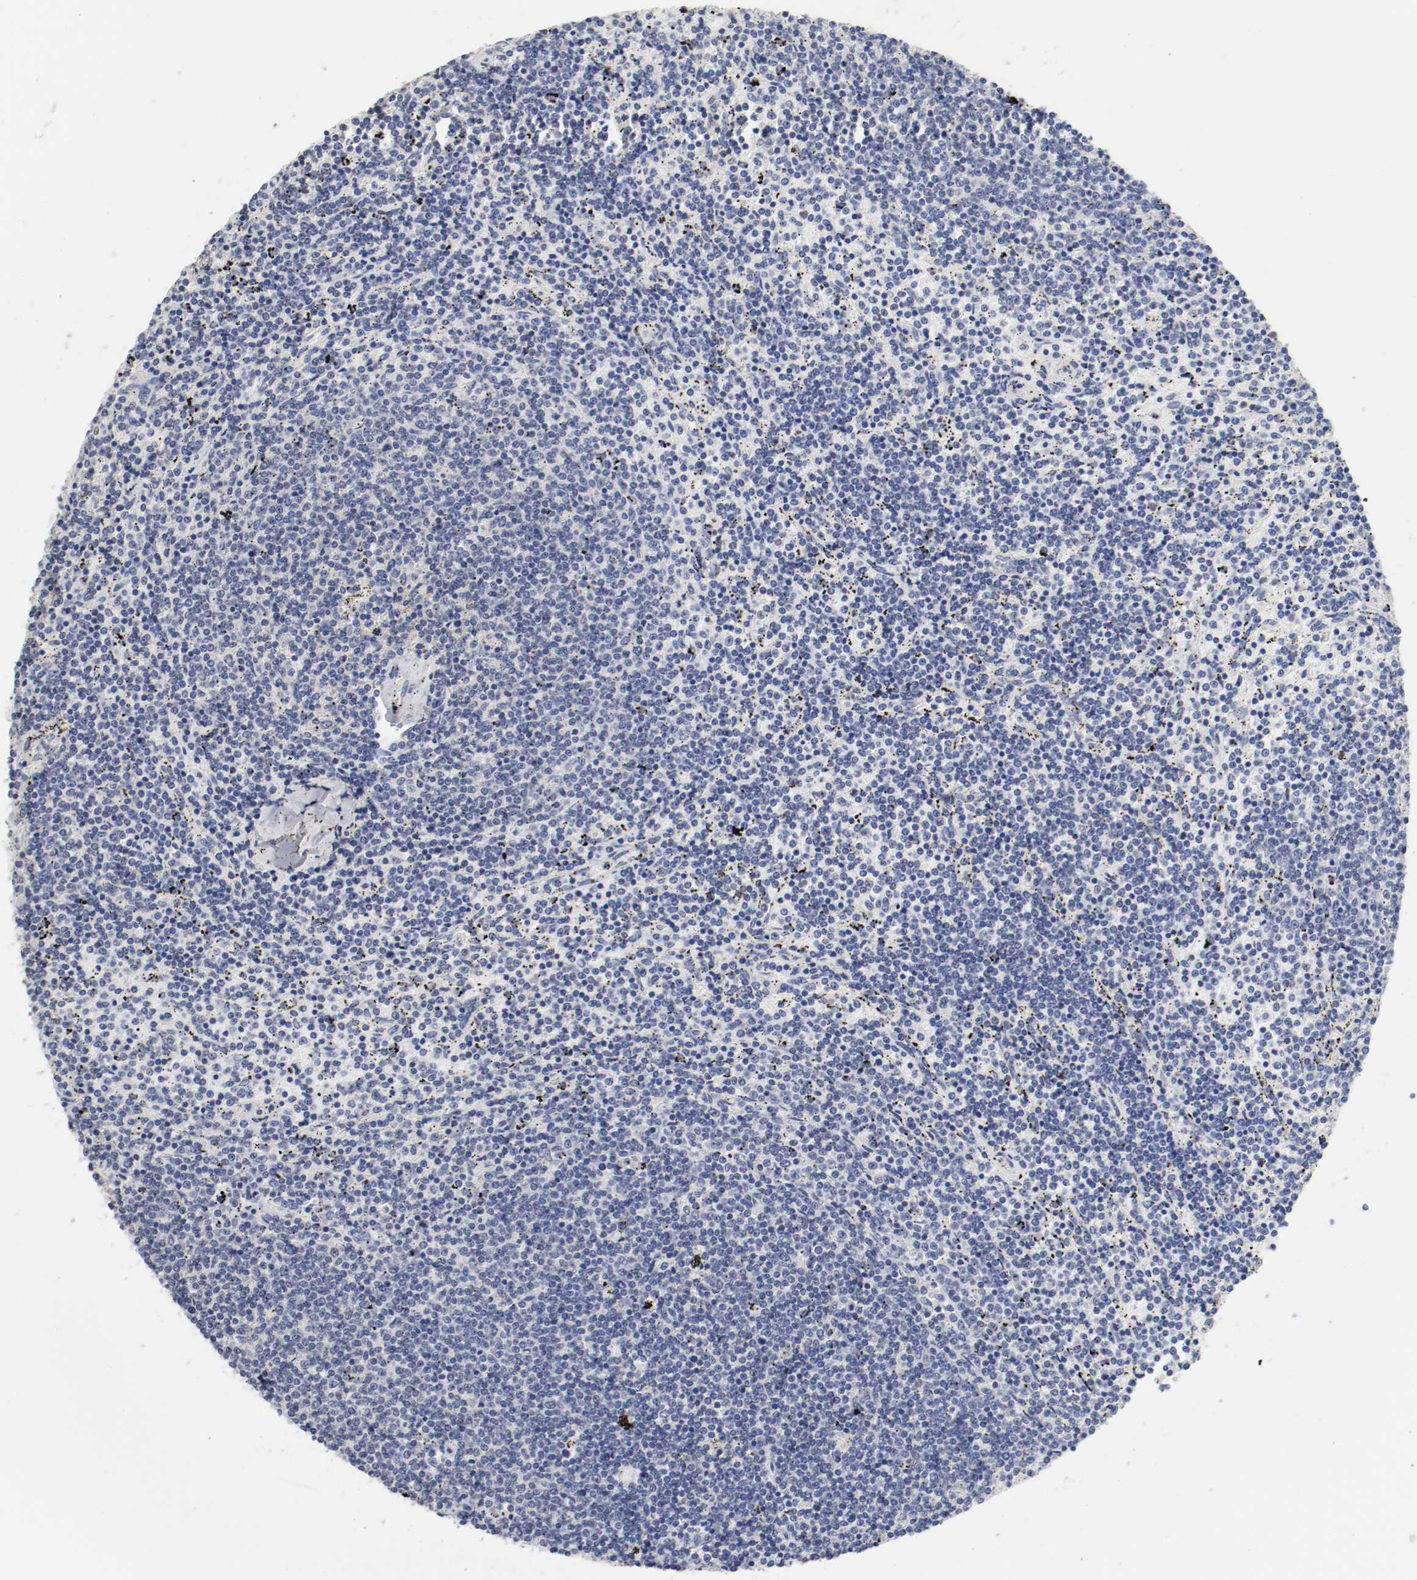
{"staining": {"intensity": "negative", "quantity": "none", "location": "none"}, "tissue": "lymphoma", "cell_type": "Tumor cells", "image_type": "cancer", "snomed": [{"axis": "morphology", "description": "Malignant lymphoma, non-Hodgkin's type, Low grade"}, {"axis": "topography", "description": "Spleen"}], "caption": "Immunohistochemical staining of low-grade malignant lymphoma, non-Hodgkin's type exhibits no significant positivity in tumor cells.", "gene": "FOSL2", "patient": {"sex": "female", "age": 50}}